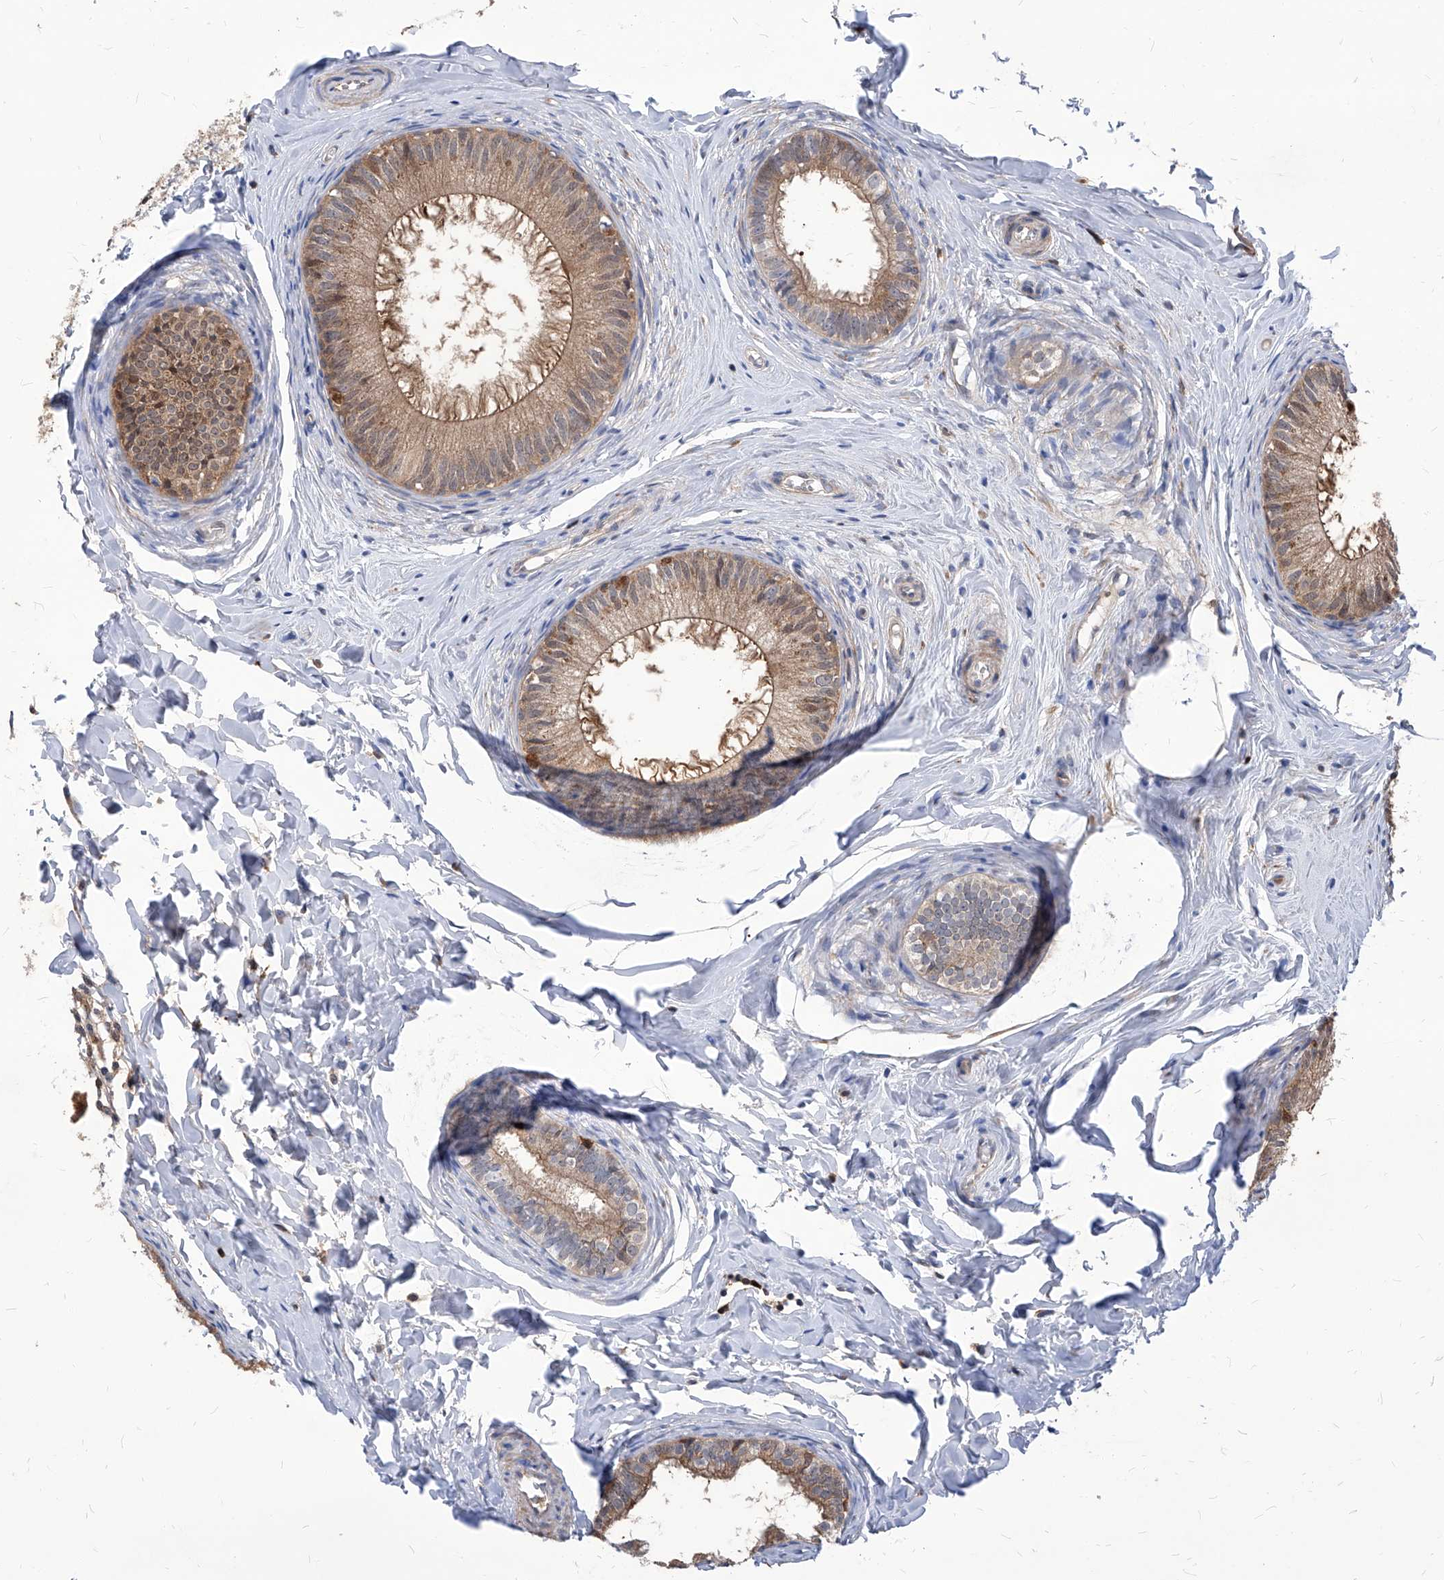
{"staining": {"intensity": "strong", "quantity": "25%-75%", "location": "cytoplasmic/membranous"}, "tissue": "epididymis", "cell_type": "Glandular cells", "image_type": "normal", "snomed": [{"axis": "morphology", "description": "Normal tissue, NOS"}, {"axis": "topography", "description": "Epididymis"}], "caption": "This micrograph displays unremarkable epididymis stained with immunohistochemistry (IHC) to label a protein in brown. The cytoplasmic/membranous of glandular cells show strong positivity for the protein. Nuclei are counter-stained blue.", "gene": "ABRACL", "patient": {"sex": "male", "age": 34}}